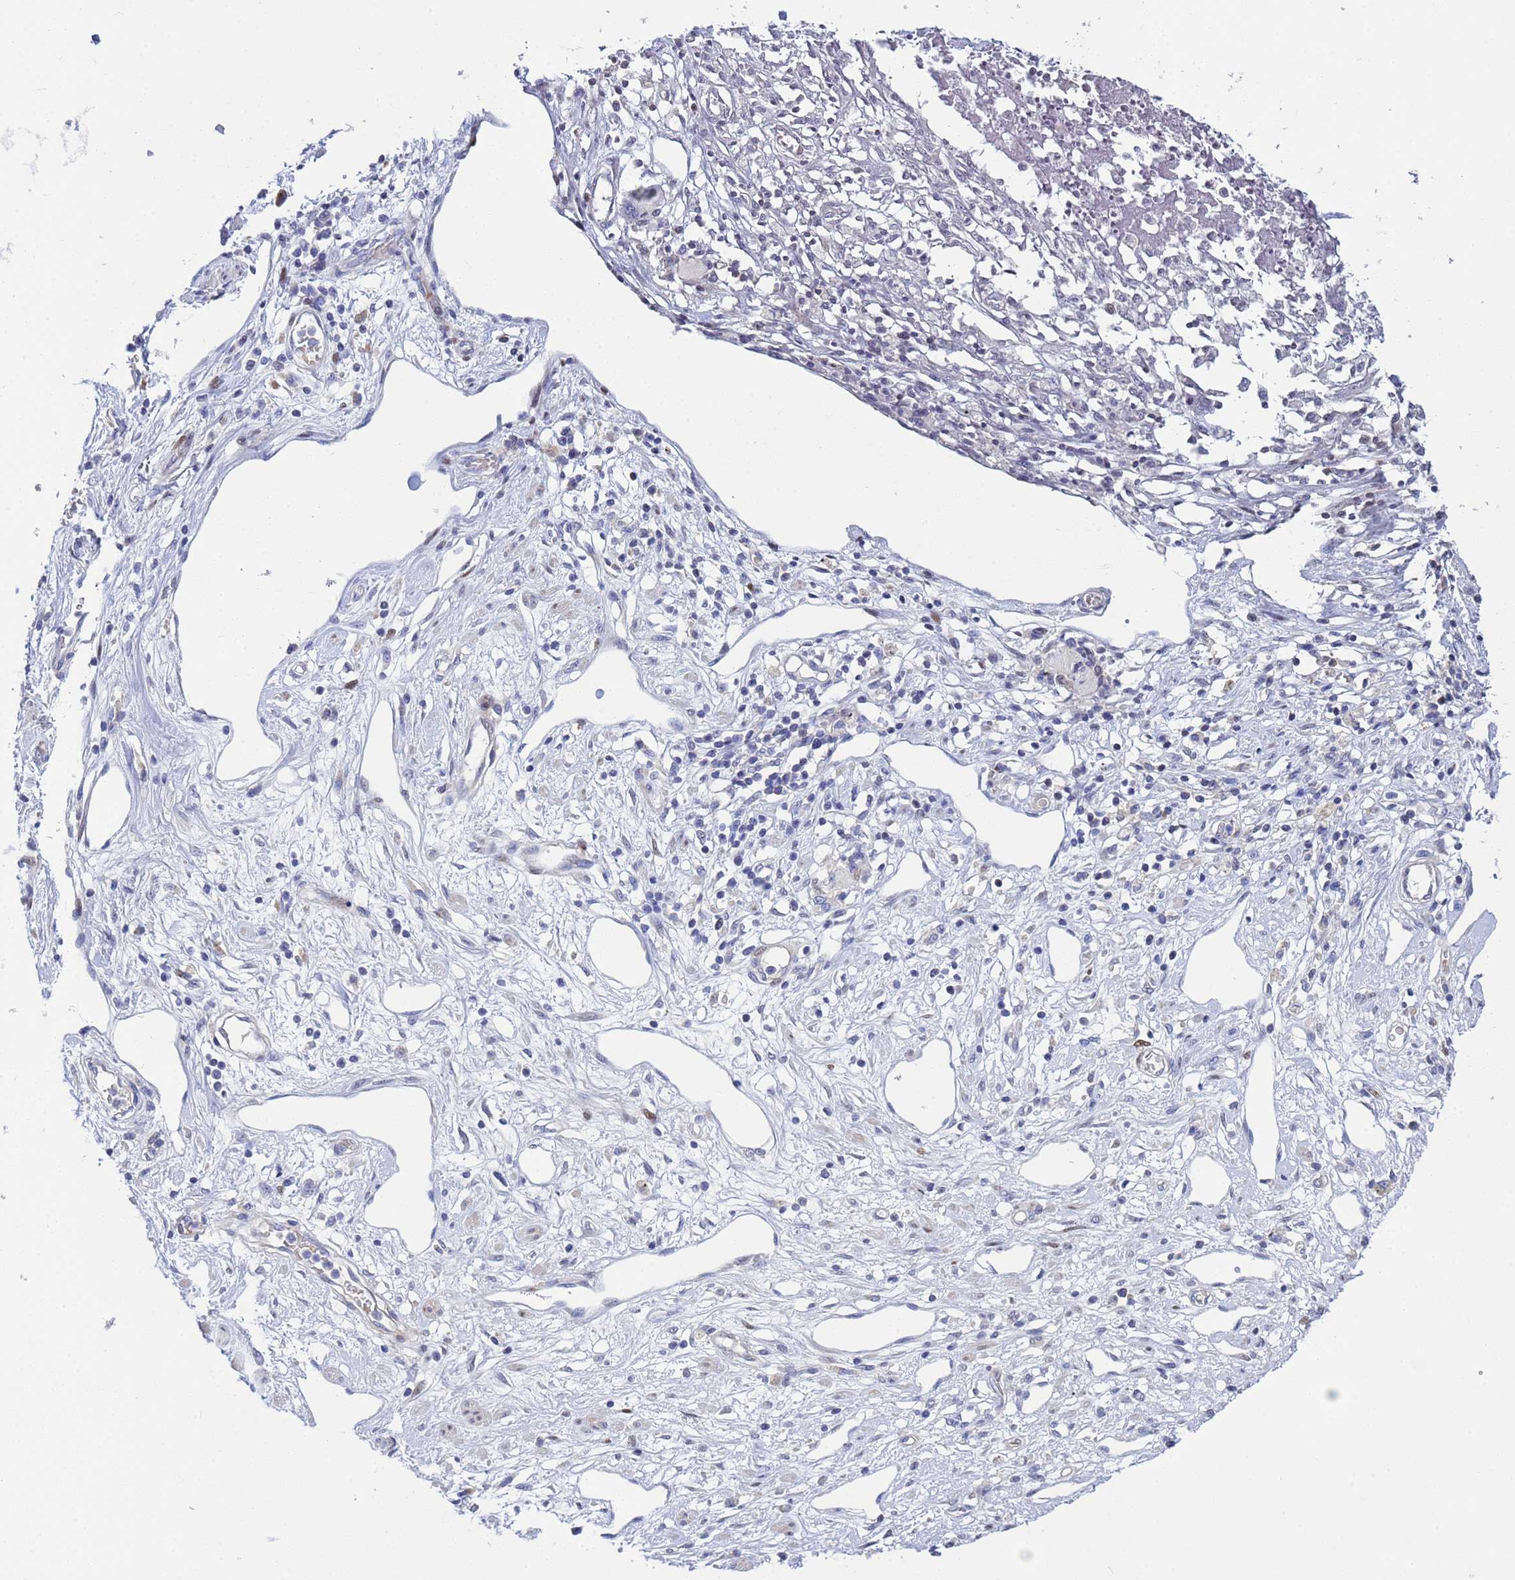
{"staining": {"intensity": "negative", "quantity": "none", "location": "none"}, "tissue": "stomach cancer", "cell_type": "Tumor cells", "image_type": "cancer", "snomed": [{"axis": "morphology", "description": "Adenocarcinoma, NOS"}, {"axis": "morphology", "description": "Adenocarcinoma, High grade"}, {"axis": "topography", "description": "Stomach, upper"}, {"axis": "topography", "description": "Stomach, lower"}], "caption": "The IHC image has no significant positivity in tumor cells of adenocarcinoma (stomach) tissue. (Immunohistochemistry, brightfield microscopy, high magnification).", "gene": "PPP6R1", "patient": {"sex": "female", "age": 65}}